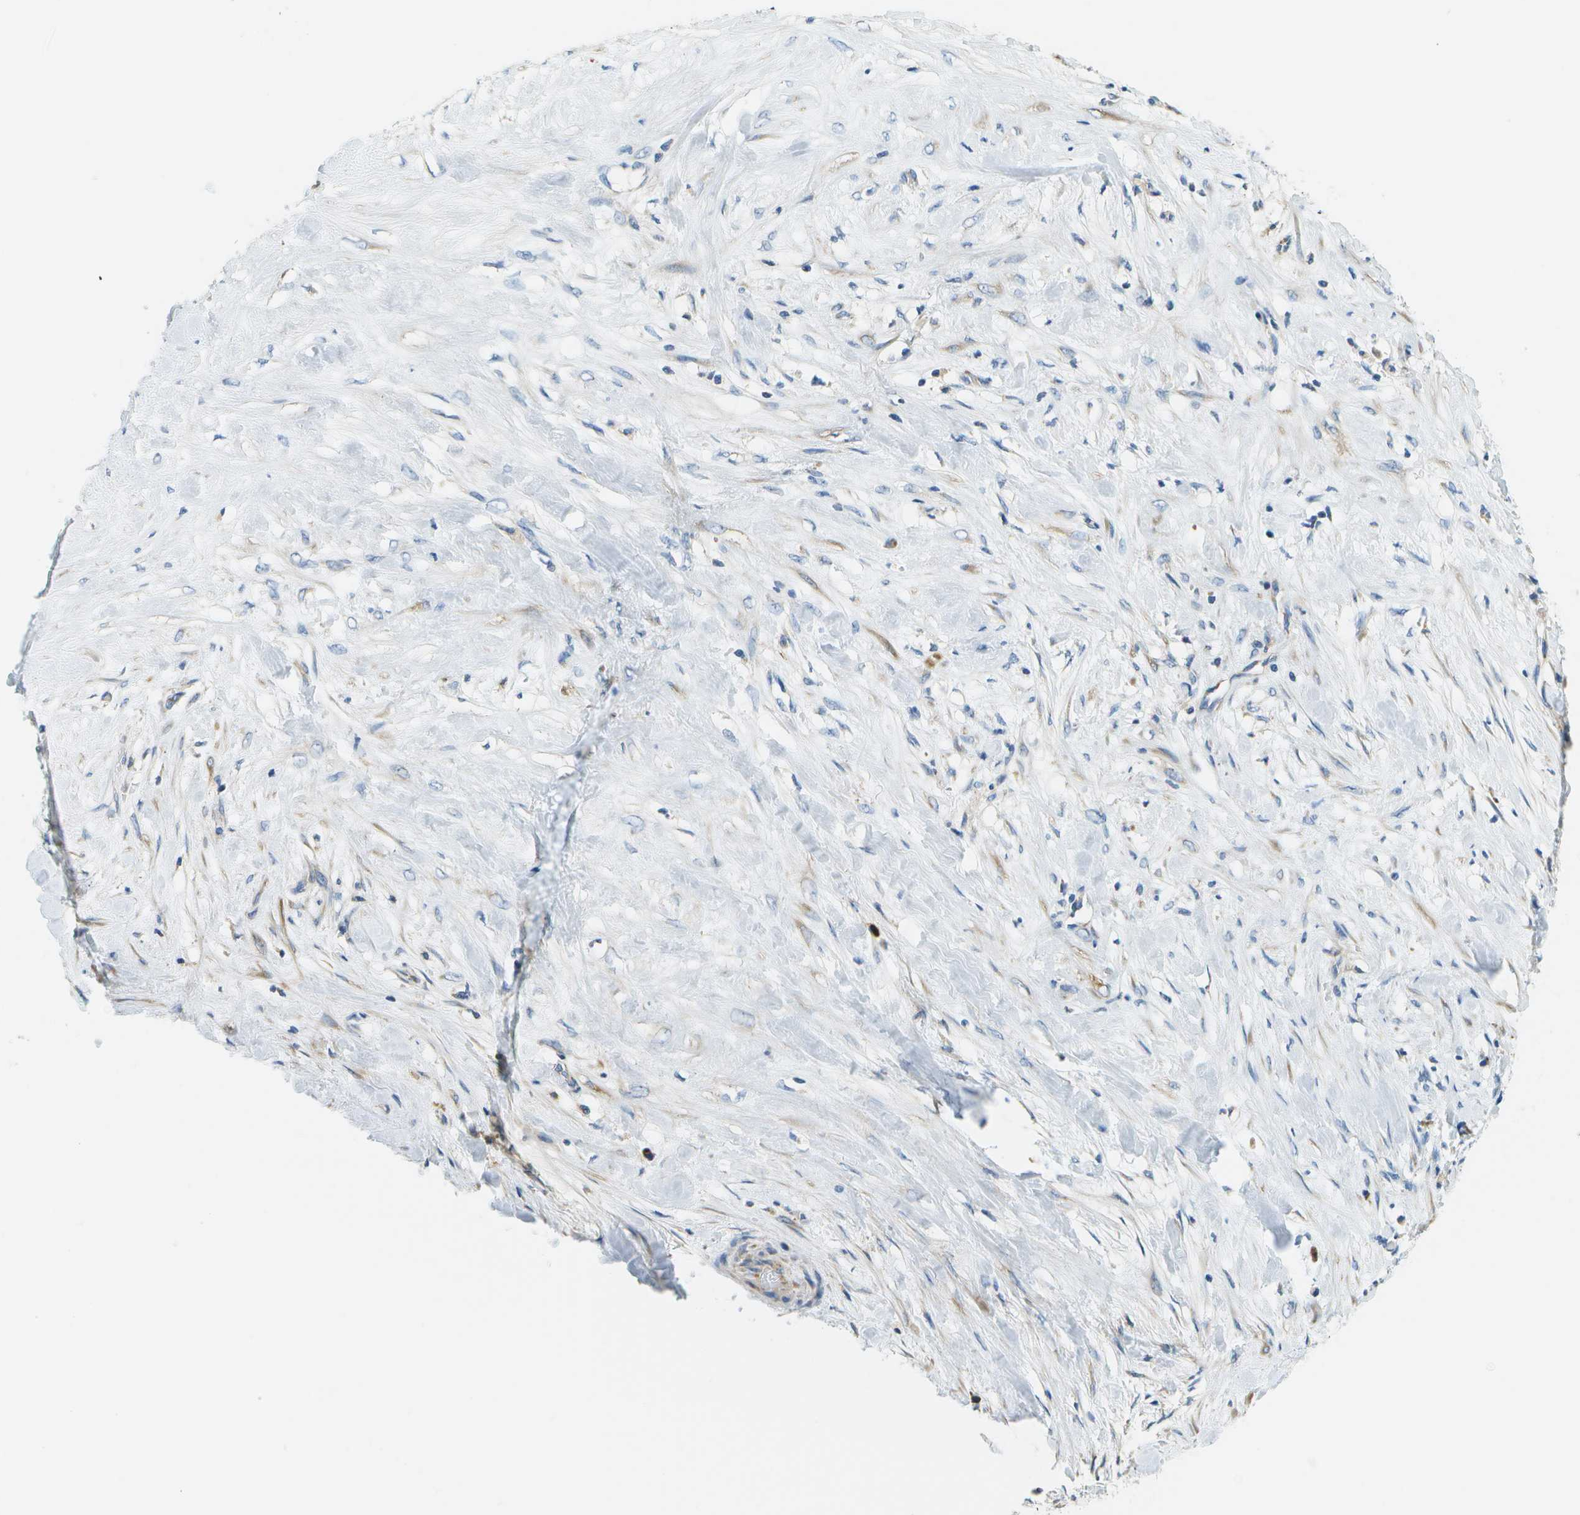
{"staining": {"intensity": "moderate", "quantity": "25%-75%", "location": "cytoplasmic/membranous"}, "tissue": "liver cancer", "cell_type": "Tumor cells", "image_type": "cancer", "snomed": [{"axis": "morphology", "description": "Cholangiocarcinoma"}, {"axis": "topography", "description": "Liver"}], "caption": "This is a histology image of IHC staining of liver cancer (cholangiocarcinoma), which shows moderate positivity in the cytoplasmic/membranous of tumor cells.", "gene": "PTGIS", "patient": {"sex": "female", "age": 73}}